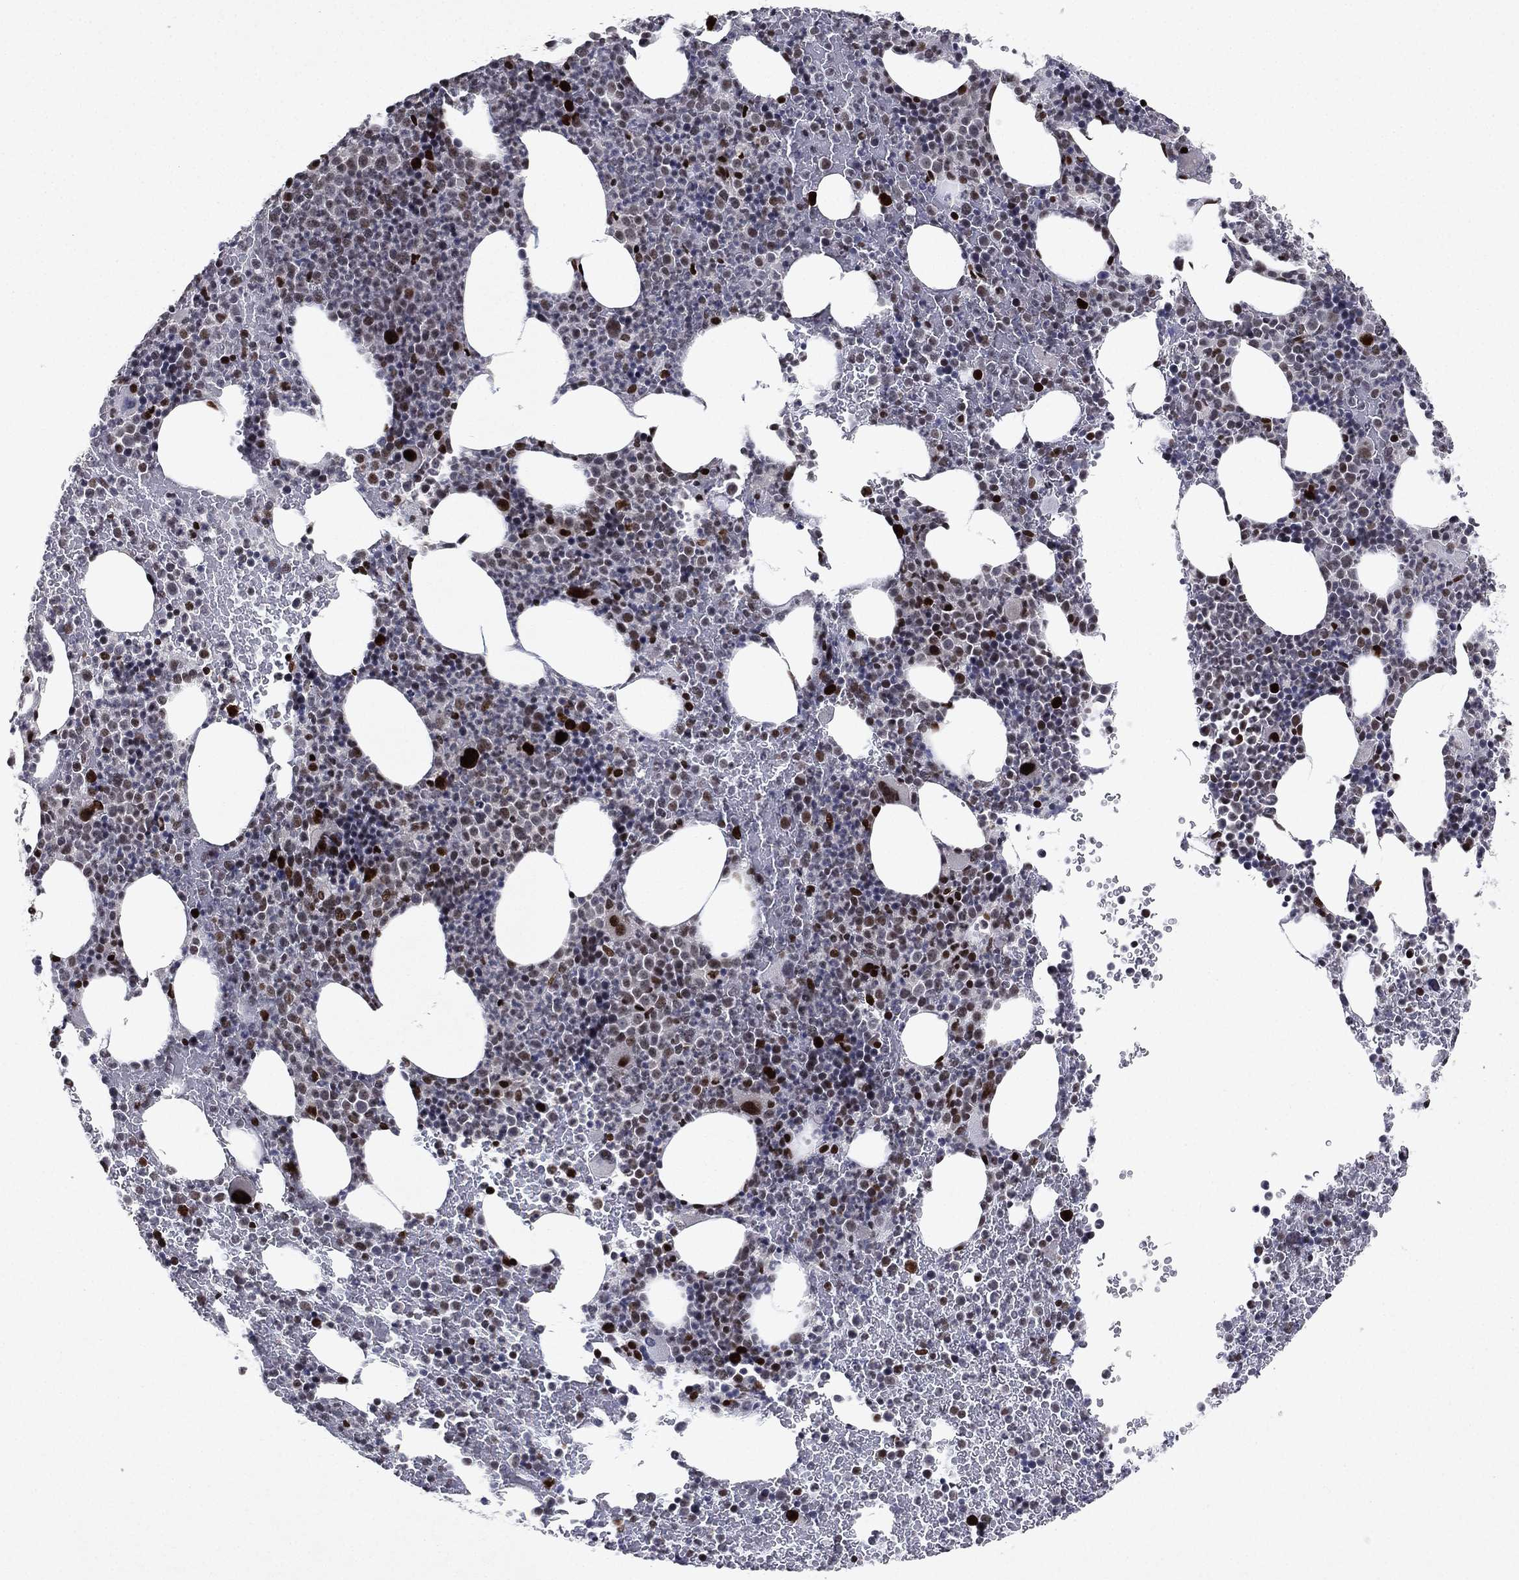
{"staining": {"intensity": "strong", "quantity": "<25%", "location": "nuclear"}, "tissue": "bone marrow", "cell_type": "Hematopoietic cells", "image_type": "normal", "snomed": [{"axis": "morphology", "description": "Normal tissue, NOS"}, {"axis": "topography", "description": "Bone marrow"}], "caption": "Protein expression analysis of unremarkable bone marrow reveals strong nuclear expression in approximately <25% of hematopoietic cells. (Brightfield microscopy of DAB IHC at high magnification).", "gene": "RTF1", "patient": {"sex": "male", "age": 83}}